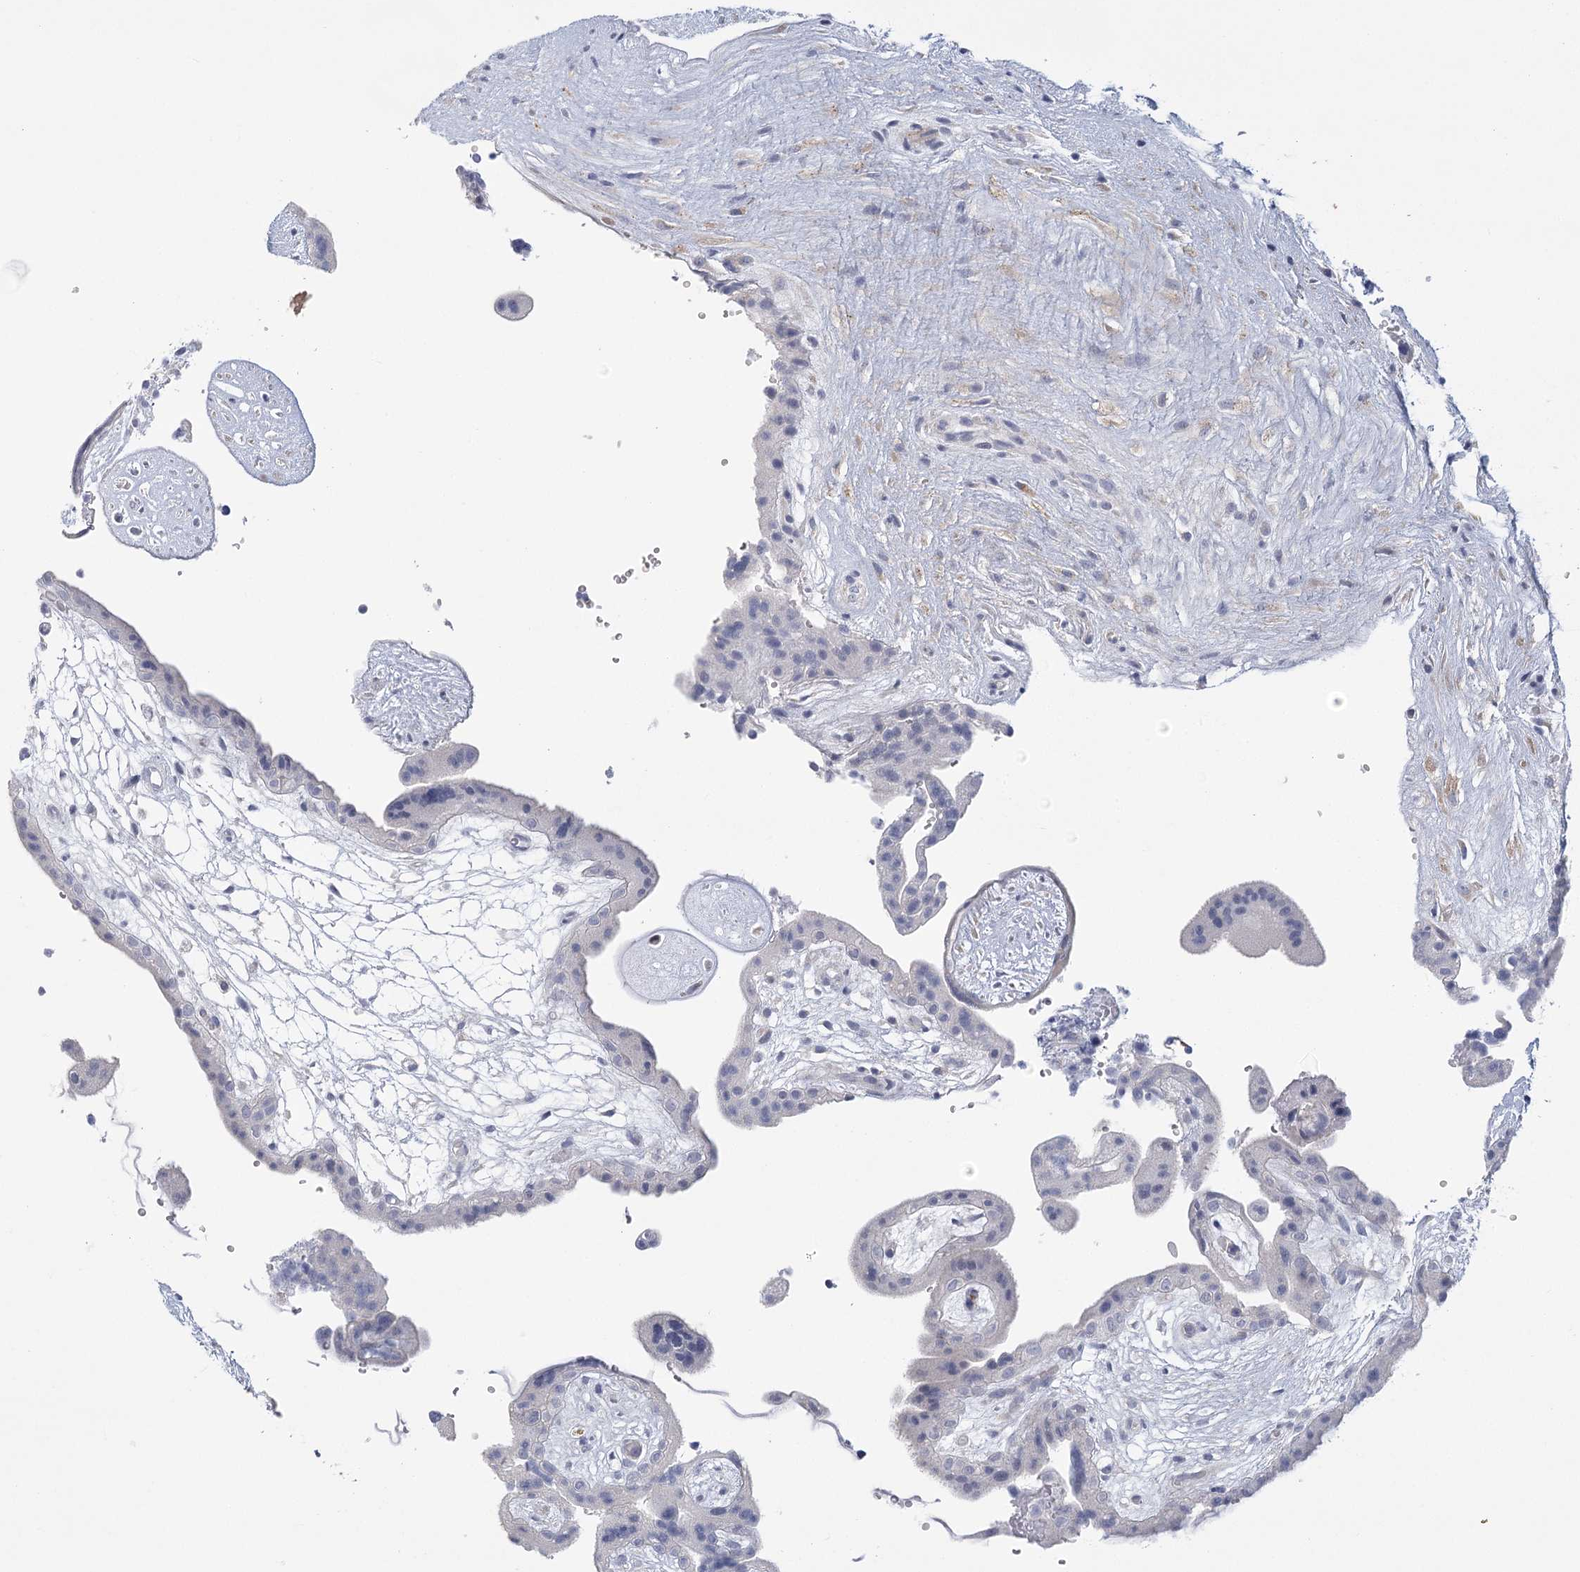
{"staining": {"intensity": "negative", "quantity": "none", "location": "none"}, "tissue": "placenta", "cell_type": "Decidual cells", "image_type": "normal", "snomed": [{"axis": "morphology", "description": "Normal tissue, NOS"}, {"axis": "topography", "description": "Placenta"}], "caption": "Immunohistochemistry image of benign placenta: human placenta stained with DAB (3,3'-diaminobenzidine) shows no significant protein staining in decidual cells. The staining is performed using DAB (3,3'-diaminobenzidine) brown chromogen with nuclei counter-stained in using hematoxylin.", "gene": "FAM76B", "patient": {"sex": "female", "age": 18}}